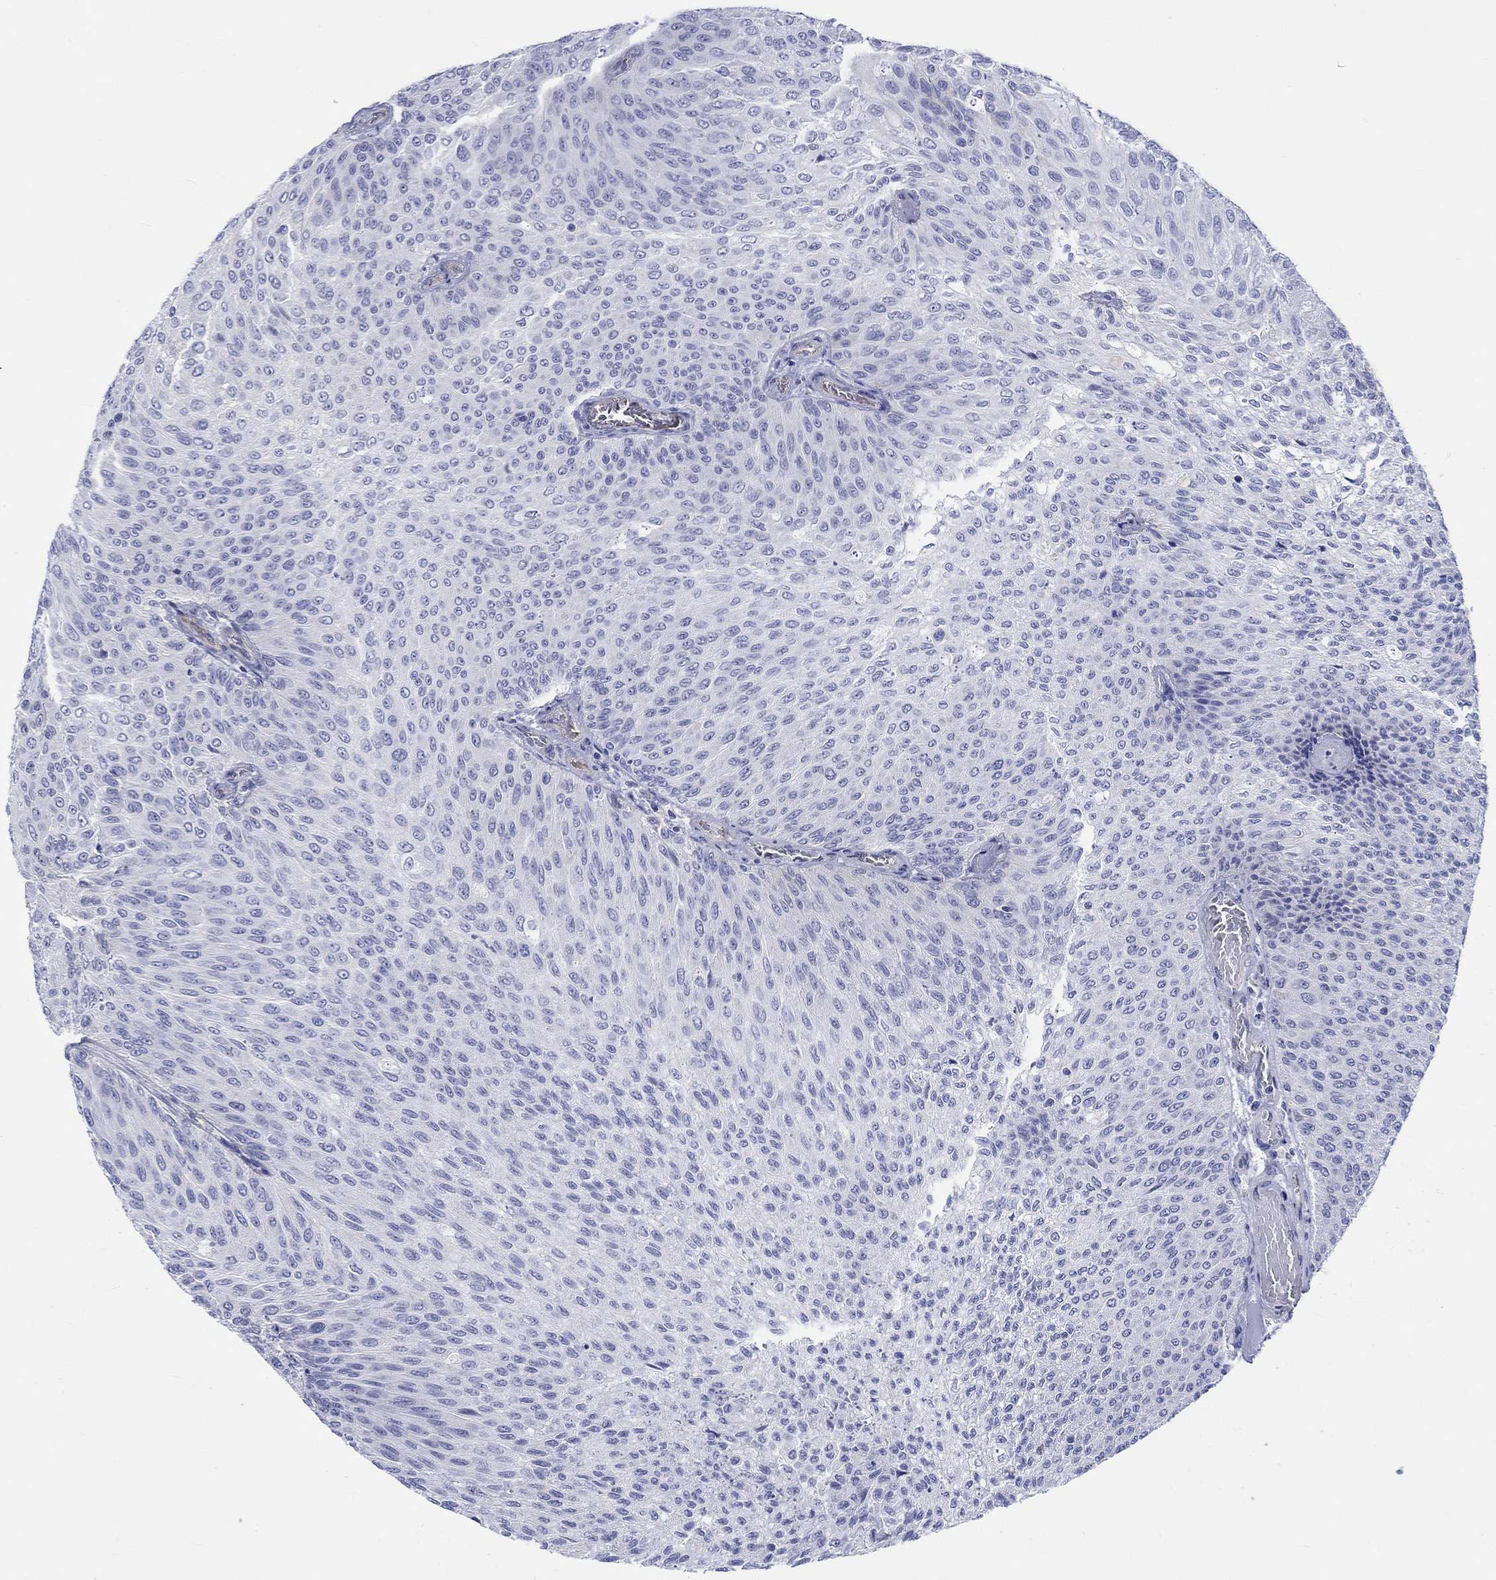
{"staining": {"intensity": "negative", "quantity": "none", "location": "none"}, "tissue": "urothelial cancer", "cell_type": "Tumor cells", "image_type": "cancer", "snomed": [{"axis": "morphology", "description": "Urothelial carcinoma, Low grade"}, {"axis": "topography", "description": "Ureter, NOS"}, {"axis": "topography", "description": "Urinary bladder"}], "caption": "Protein analysis of urothelial cancer shows no significant positivity in tumor cells.", "gene": "CDY2B", "patient": {"sex": "male", "age": 78}}